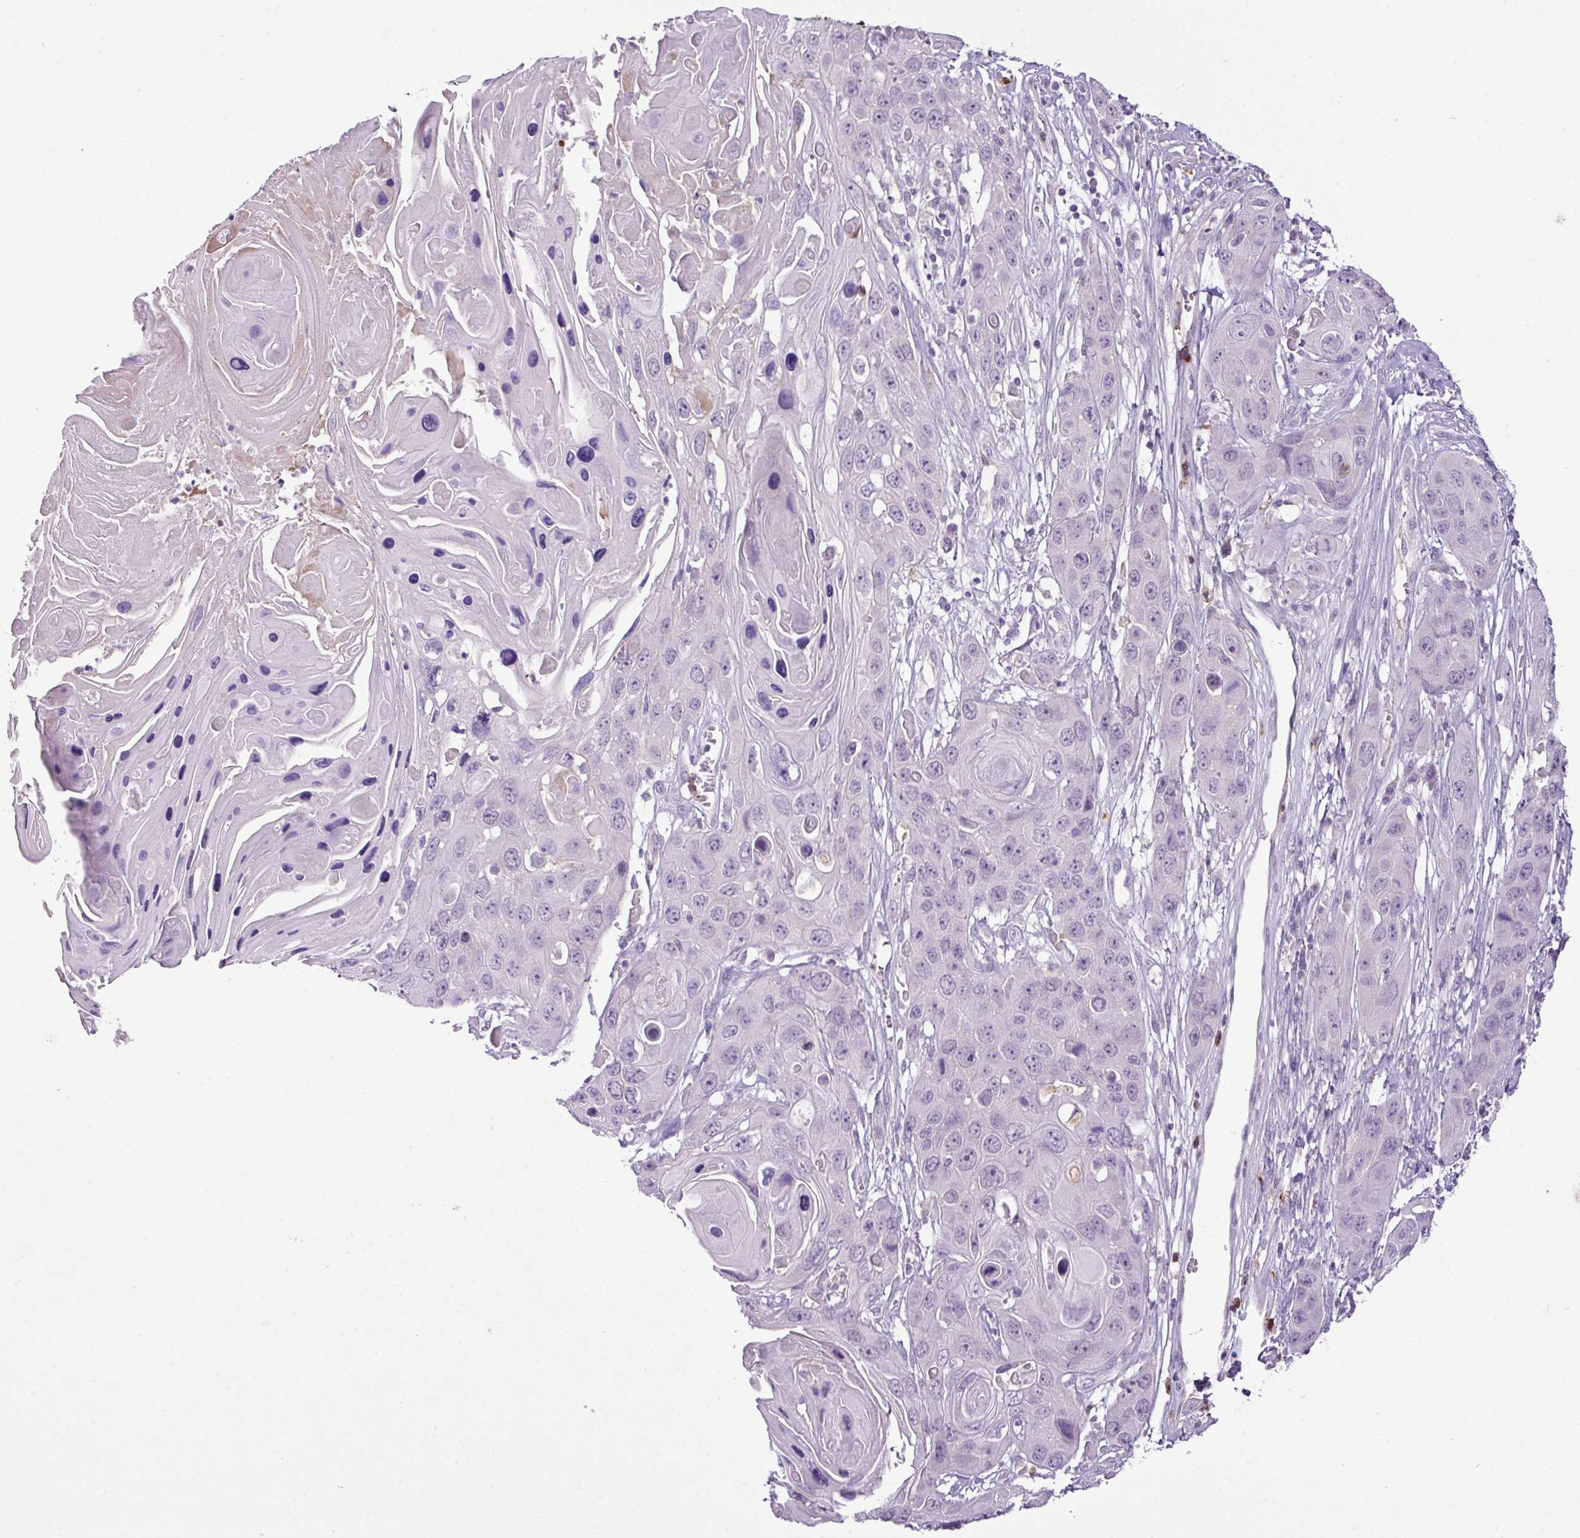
{"staining": {"intensity": "negative", "quantity": "none", "location": "none"}, "tissue": "skin cancer", "cell_type": "Tumor cells", "image_type": "cancer", "snomed": [{"axis": "morphology", "description": "Squamous cell carcinoma, NOS"}, {"axis": "topography", "description": "Skin"}], "caption": "Histopathology image shows no significant protein staining in tumor cells of skin cancer.", "gene": "HTR3E", "patient": {"sex": "male", "age": 55}}